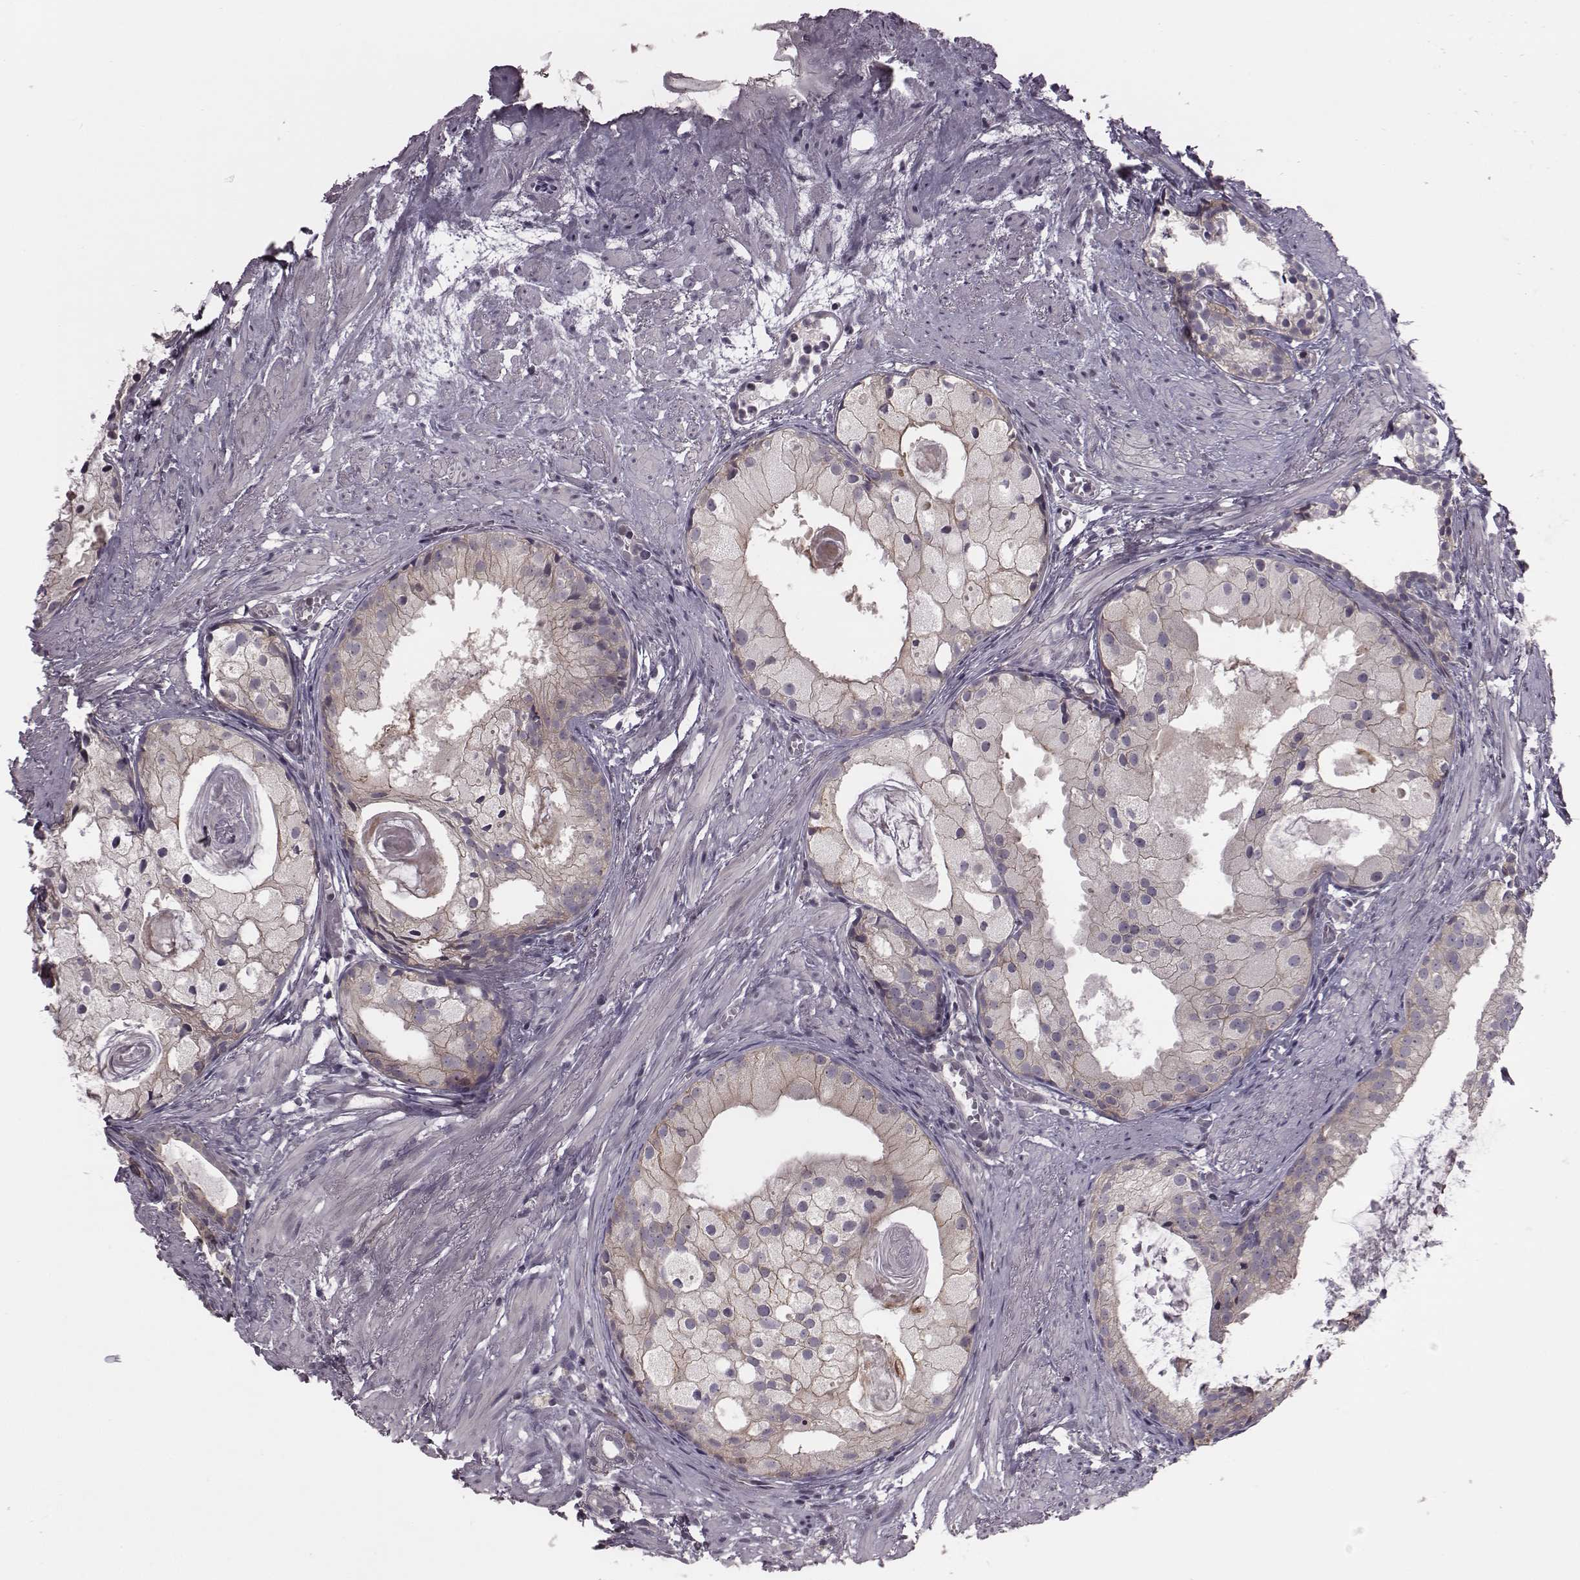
{"staining": {"intensity": "weak", "quantity": "<25%", "location": "cytoplasmic/membranous"}, "tissue": "prostate cancer", "cell_type": "Tumor cells", "image_type": "cancer", "snomed": [{"axis": "morphology", "description": "Adenocarcinoma, High grade"}, {"axis": "topography", "description": "Prostate"}], "caption": "This is an immunohistochemistry micrograph of prostate cancer. There is no expression in tumor cells.", "gene": "BICDL1", "patient": {"sex": "male", "age": 85}}